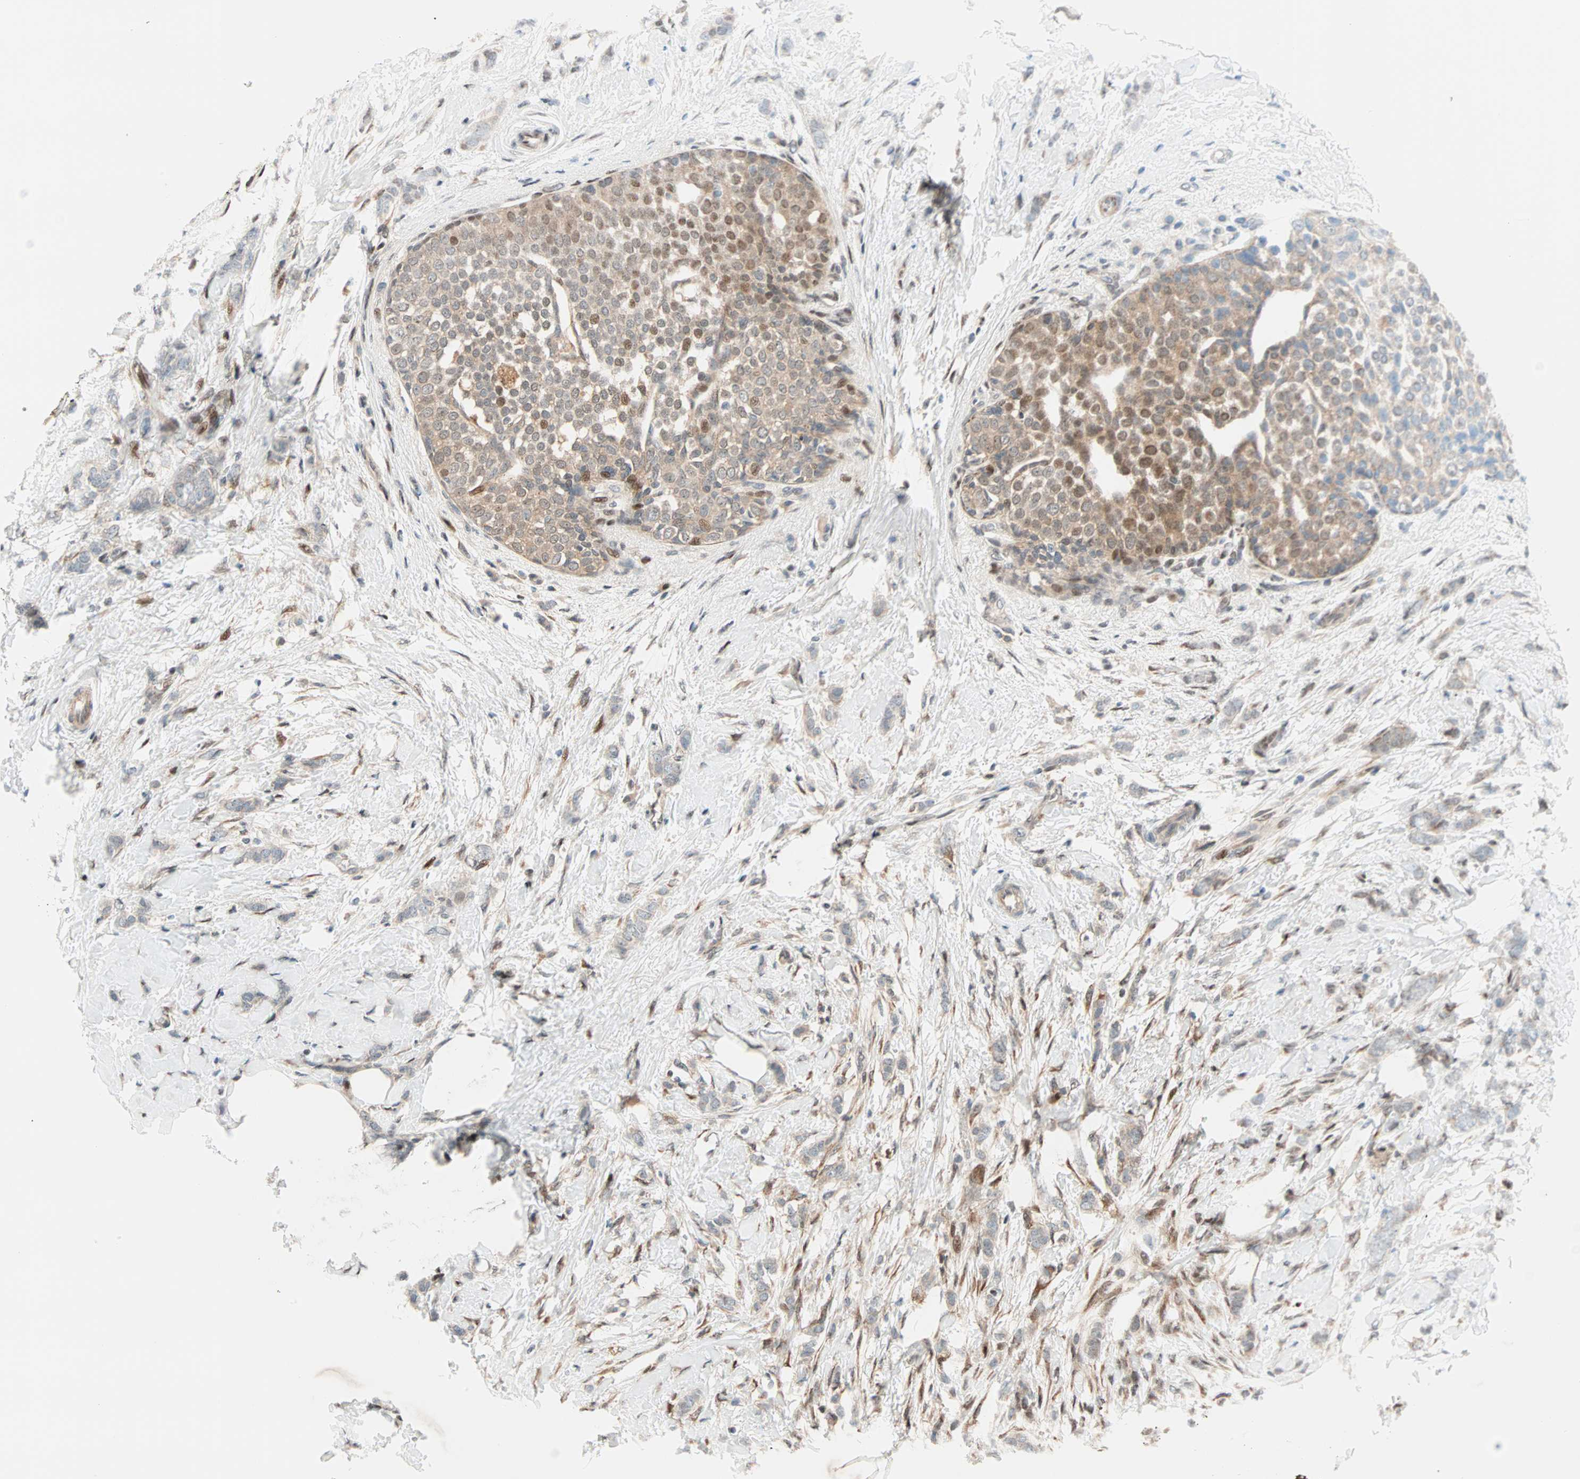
{"staining": {"intensity": "weak", "quantity": ">75%", "location": "cytoplasmic/membranous"}, "tissue": "breast cancer", "cell_type": "Tumor cells", "image_type": "cancer", "snomed": [{"axis": "morphology", "description": "Lobular carcinoma, in situ"}, {"axis": "morphology", "description": "Lobular carcinoma"}, {"axis": "topography", "description": "Breast"}], "caption": "A high-resolution histopathology image shows immunohistochemistry (IHC) staining of breast cancer, which shows weak cytoplasmic/membranous positivity in approximately >75% of tumor cells.", "gene": "HECW1", "patient": {"sex": "female", "age": 41}}